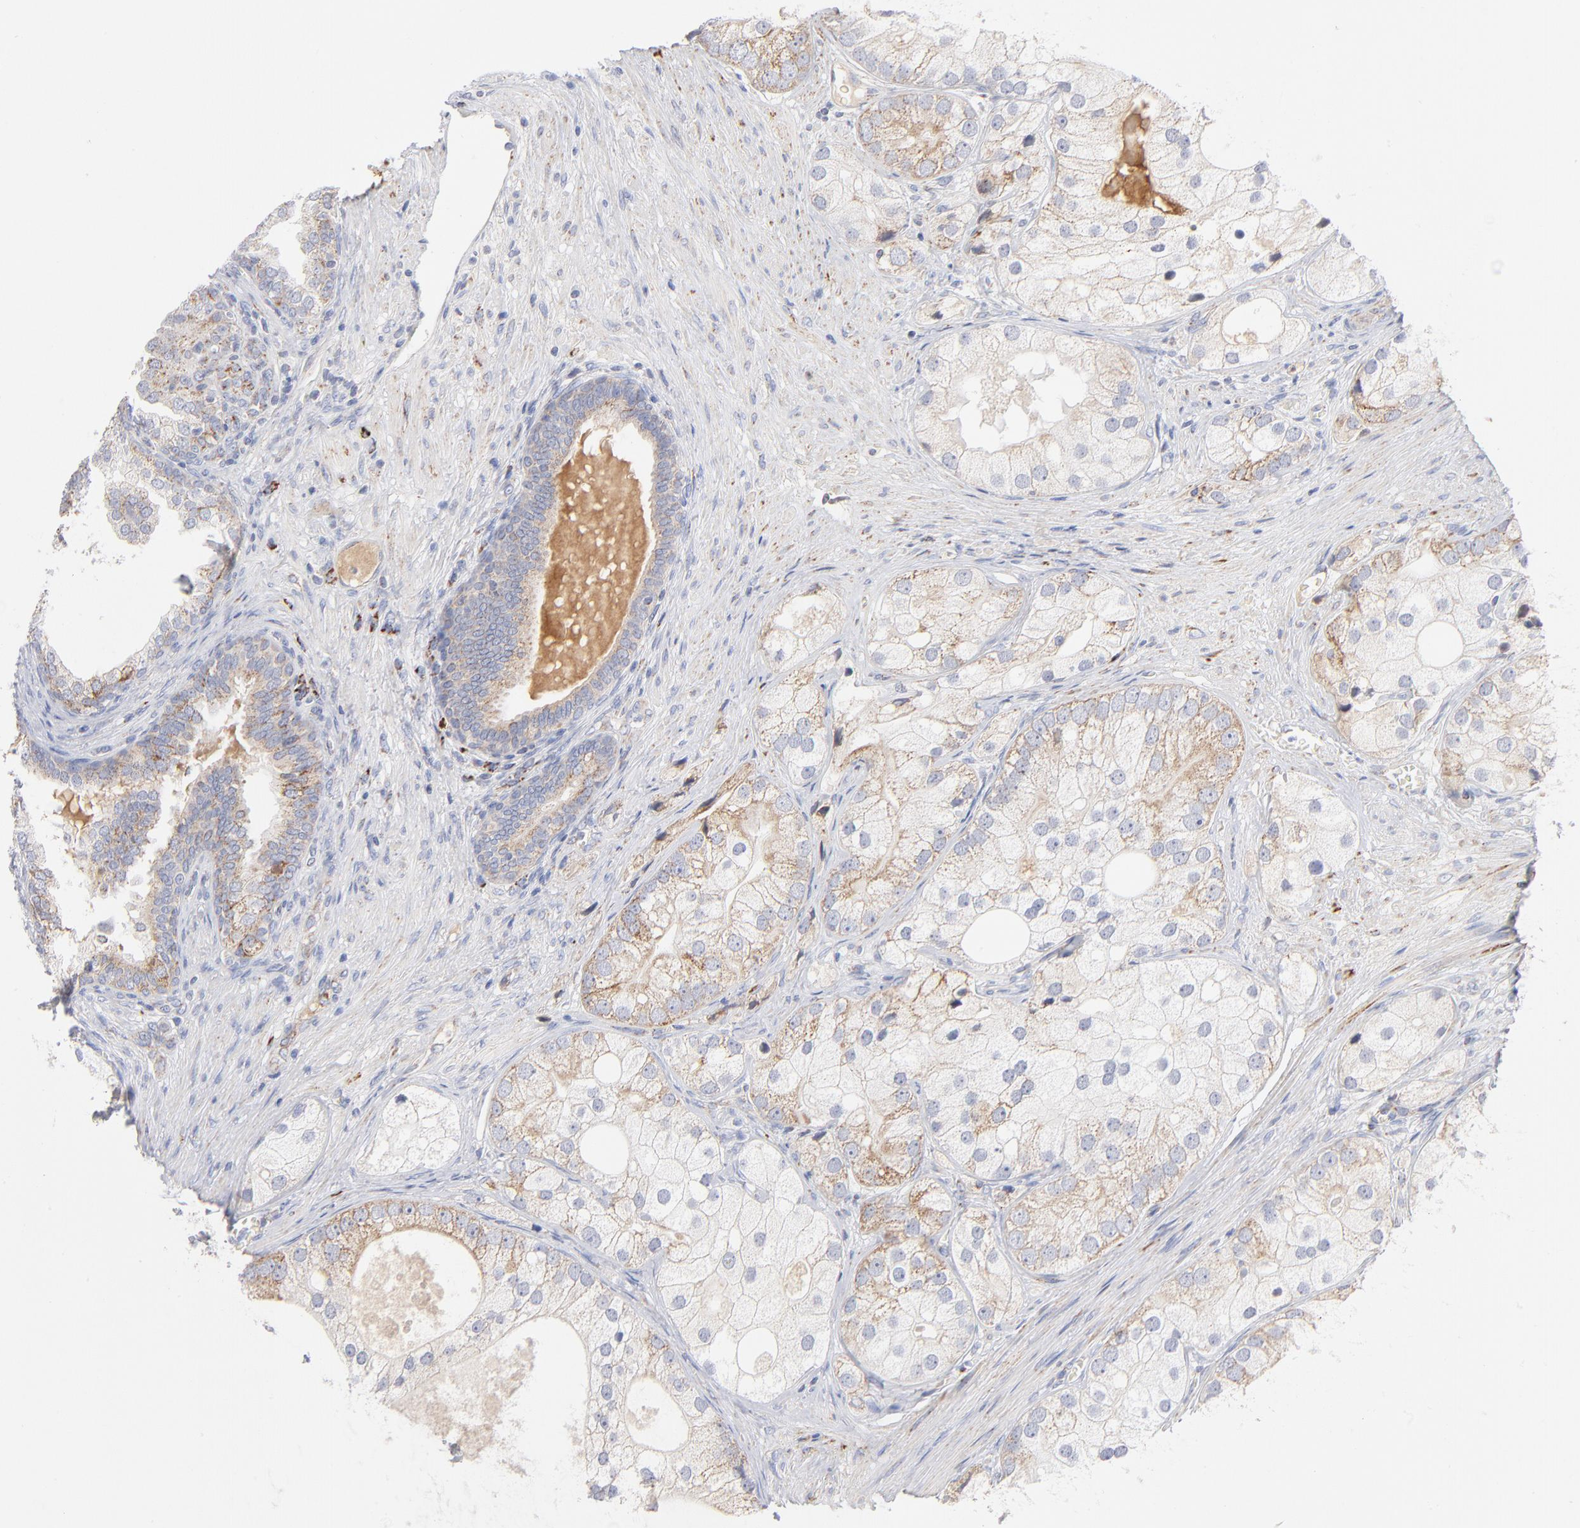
{"staining": {"intensity": "weak", "quantity": ">75%", "location": "cytoplasmic/membranous"}, "tissue": "prostate cancer", "cell_type": "Tumor cells", "image_type": "cancer", "snomed": [{"axis": "morphology", "description": "Adenocarcinoma, Low grade"}, {"axis": "topography", "description": "Prostate"}], "caption": "Tumor cells show weak cytoplasmic/membranous staining in approximately >75% of cells in prostate cancer.", "gene": "DLAT", "patient": {"sex": "male", "age": 69}}